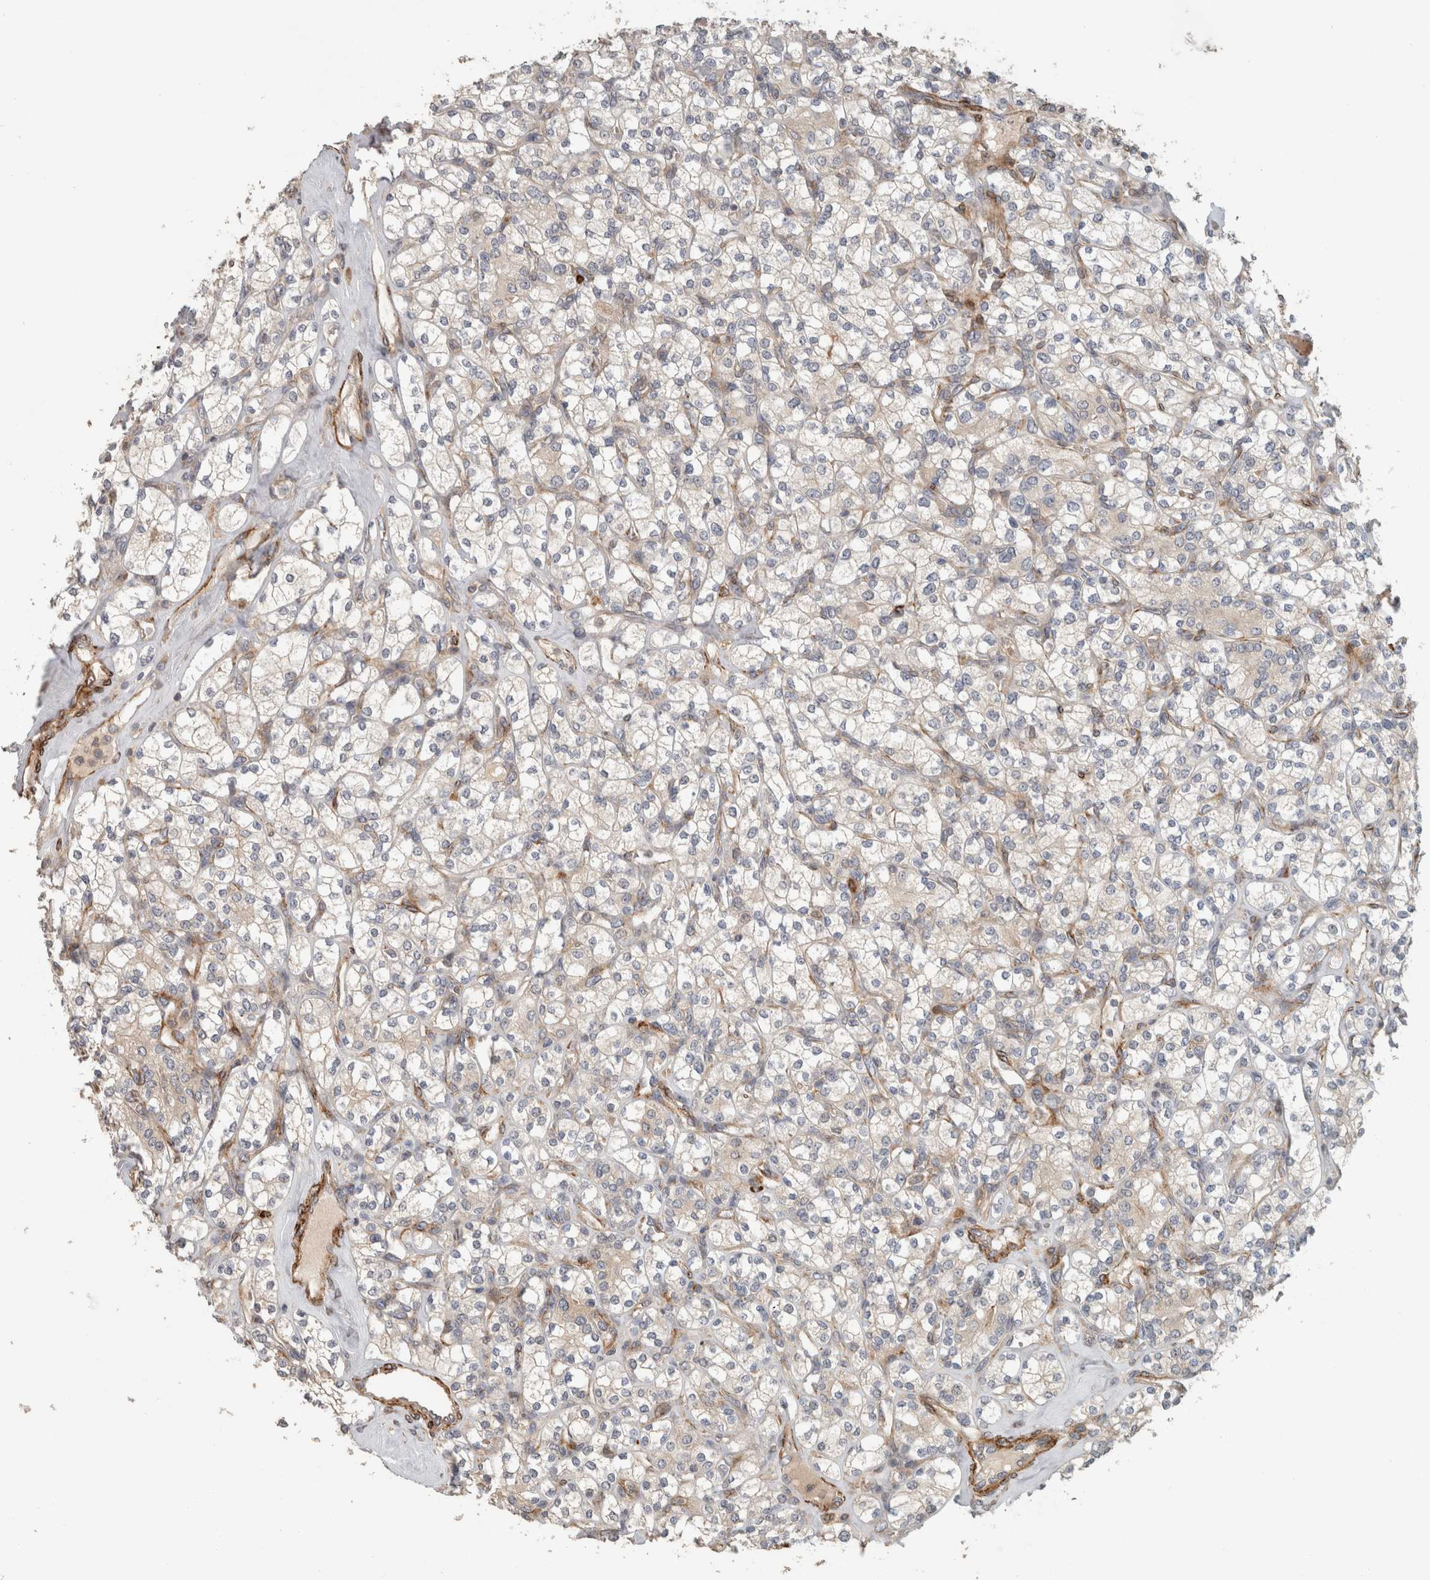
{"staining": {"intensity": "weak", "quantity": "<25%", "location": "cytoplasmic/membranous"}, "tissue": "renal cancer", "cell_type": "Tumor cells", "image_type": "cancer", "snomed": [{"axis": "morphology", "description": "Adenocarcinoma, NOS"}, {"axis": "topography", "description": "Kidney"}], "caption": "A histopathology image of human renal cancer is negative for staining in tumor cells. (DAB (3,3'-diaminobenzidine) immunohistochemistry with hematoxylin counter stain).", "gene": "SIPA1L2", "patient": {"sex": "male", "age": 77}}